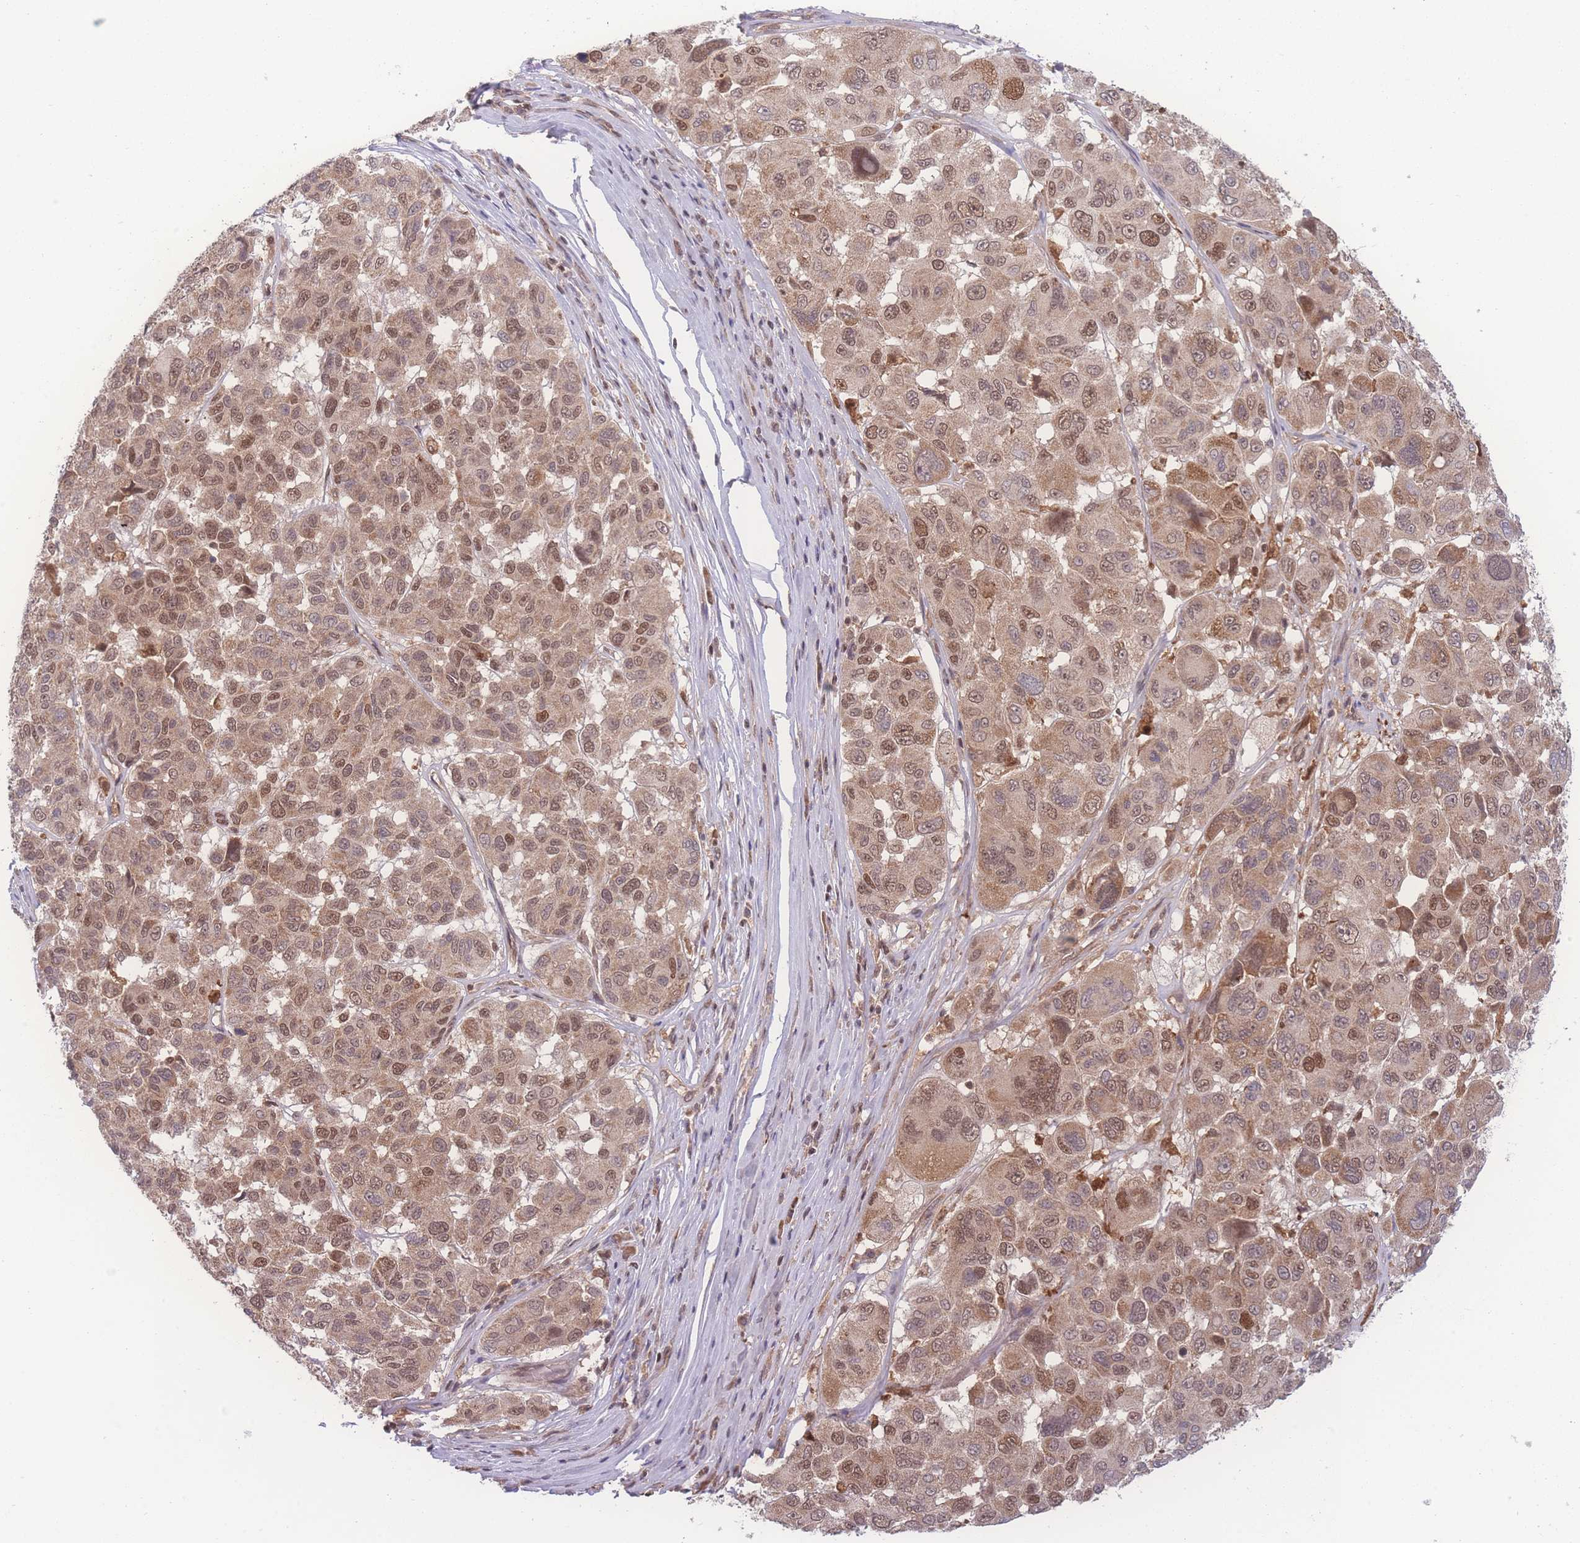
{"staining": {"intensity": "moderate", "quantity": ">75%", "location": "cytoplasmic/membranous,nuclear"}, "tissue": "melanoma", "cell_type": "Tumor cells", "image_type": "cancer", "snomed": [{"axis": "morphology", "description": "Malignant melanoma, NOS"}, {"axis": "topography", "description": "Skin"}], "caption": "Malignant melanoma stained for a protein (brown) shows moderate cytoplasmic/membranous and nuclear positive positivity in approximately >75% of tumor cells.", "gene": "RAVER1", "patient": {"sex": "female", "age": 66}}